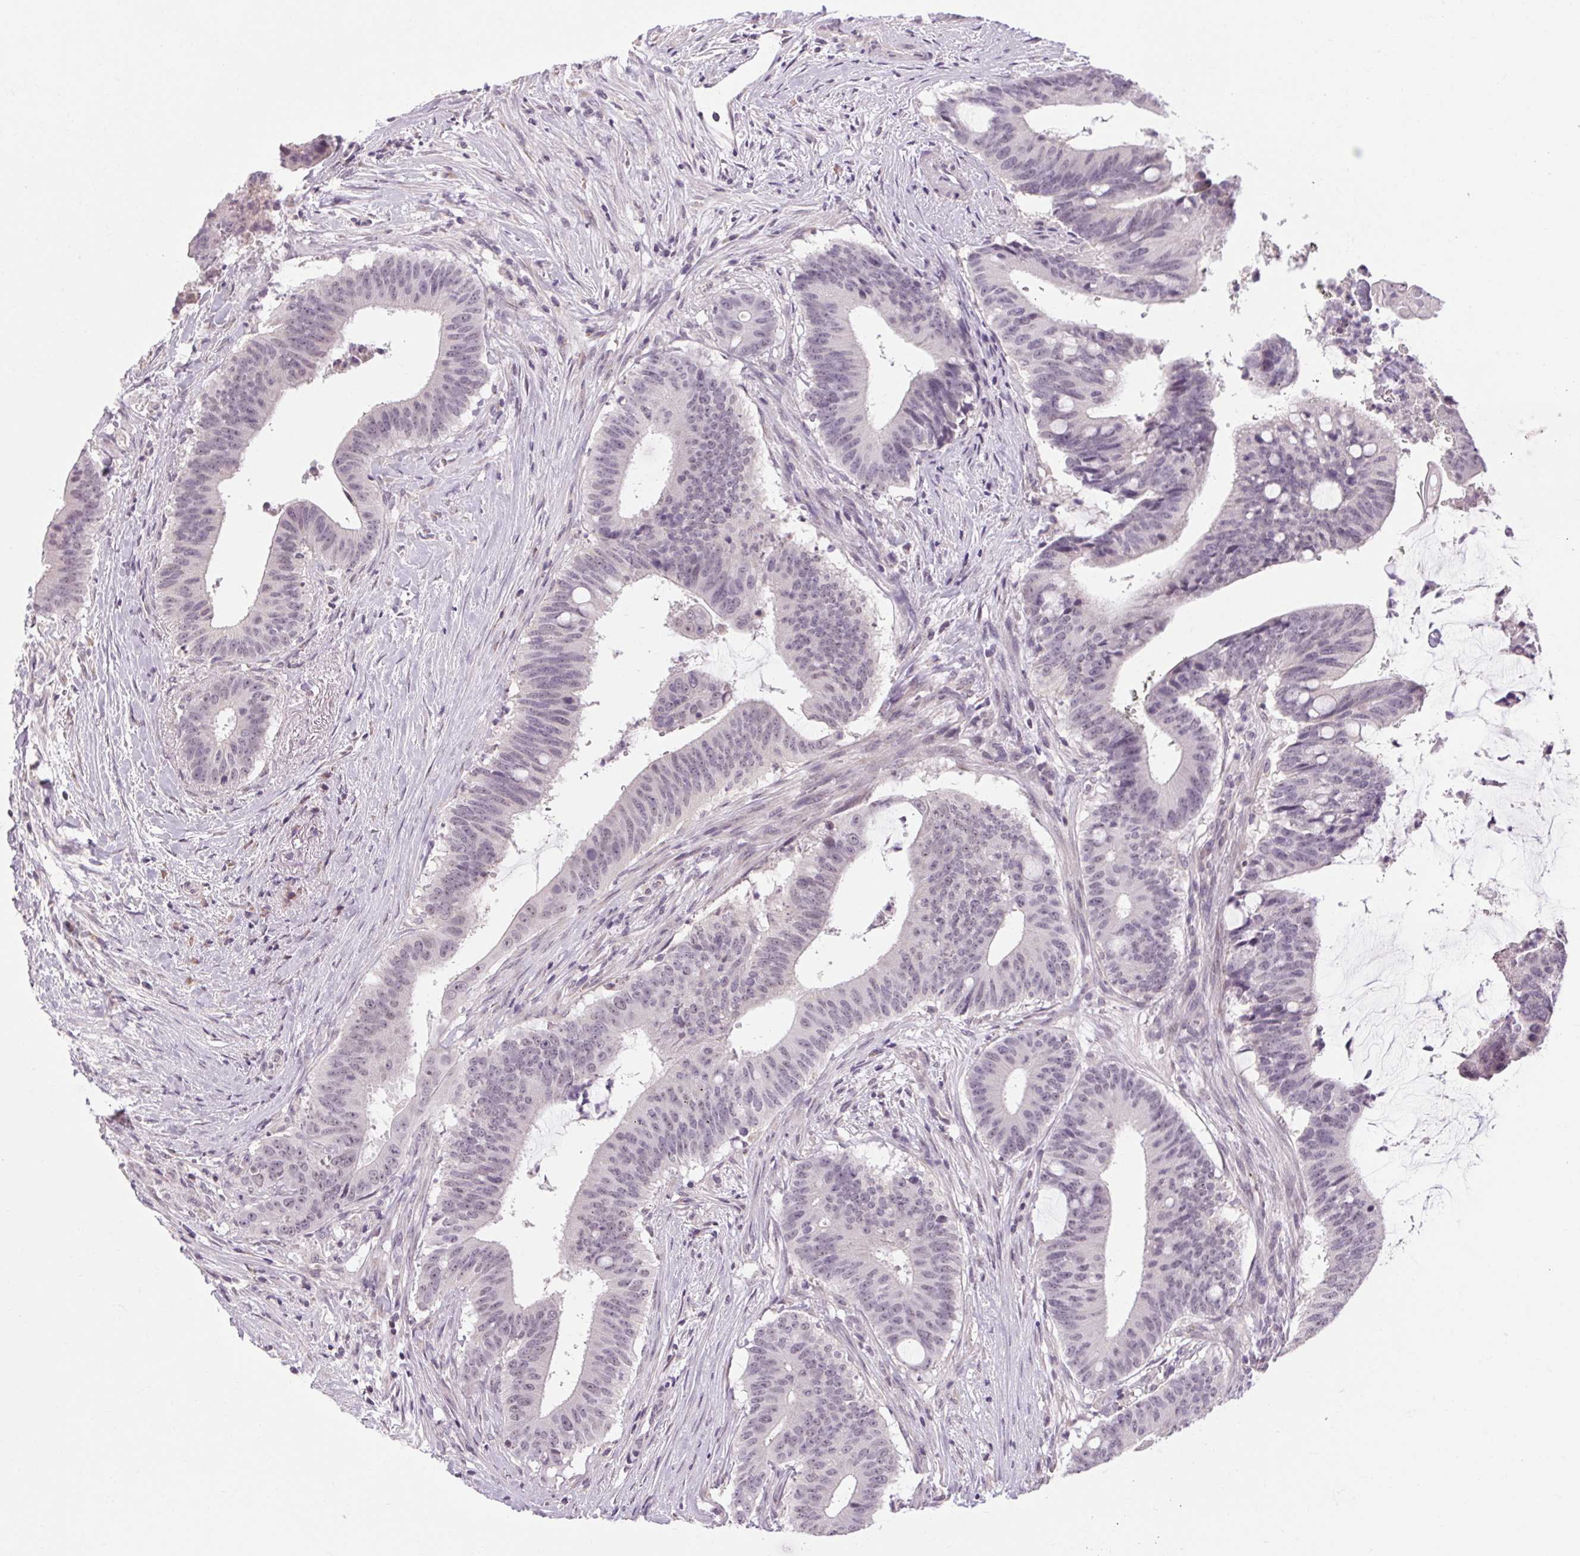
{"staining": {"intensity": "negative", "quantity": "none", "location": "none"}, "tissue": "colorectal cancer", "cell_type": "Tumor cells", "image_type": "cancer", "snomed": [{"axis": "morphology", "description": "Adenocarcinoma, NOS"}, {"axis": "topography", "description": "Colon"}], "caption": "Tumor cells are negative for protein expression in human adenocarcinoma (colorectal). Nuclei are stained in blue.", "gene": "KLHL40", "patient": {"sex": "female", "age": 43}}